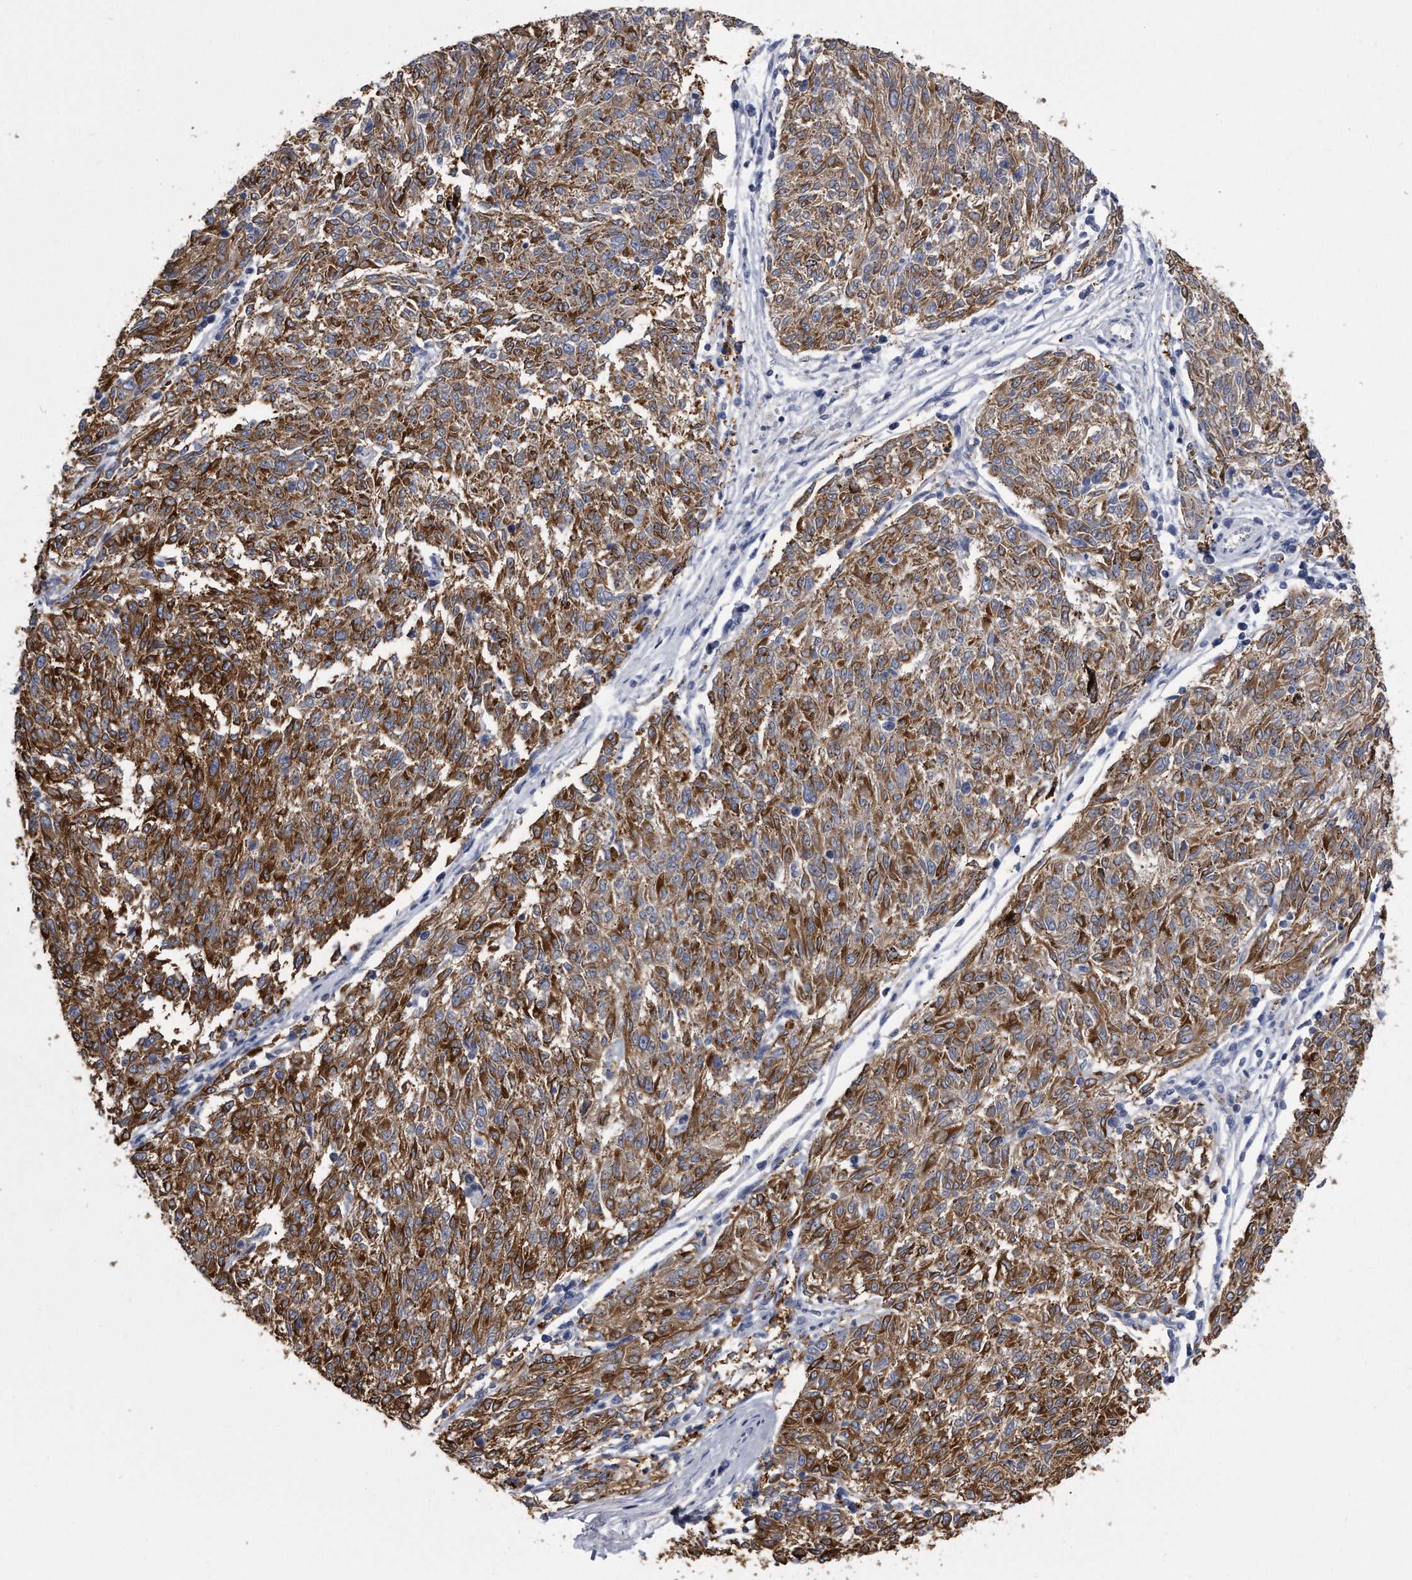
{"staining": {"intensity": "strong", "quantity": "25%-75%", "location": "cytoplasmic/membranous"}, "tissue": "melanoma", "cell_type": "Tumor cells", "image_type": "cancer", "snomed": [{"axis": "morphology", "description": "Malignant melanoma, NOS"}, {"axis": "topography", "description": "Skin"}], "caption": "Tumor cells demonstrate high levels of strong cytoplasmic/membranous expression in about 25%-75% of cells in melanoma.", "gene": "PYGB", "patient": {"sex": "female", "age": 72}}